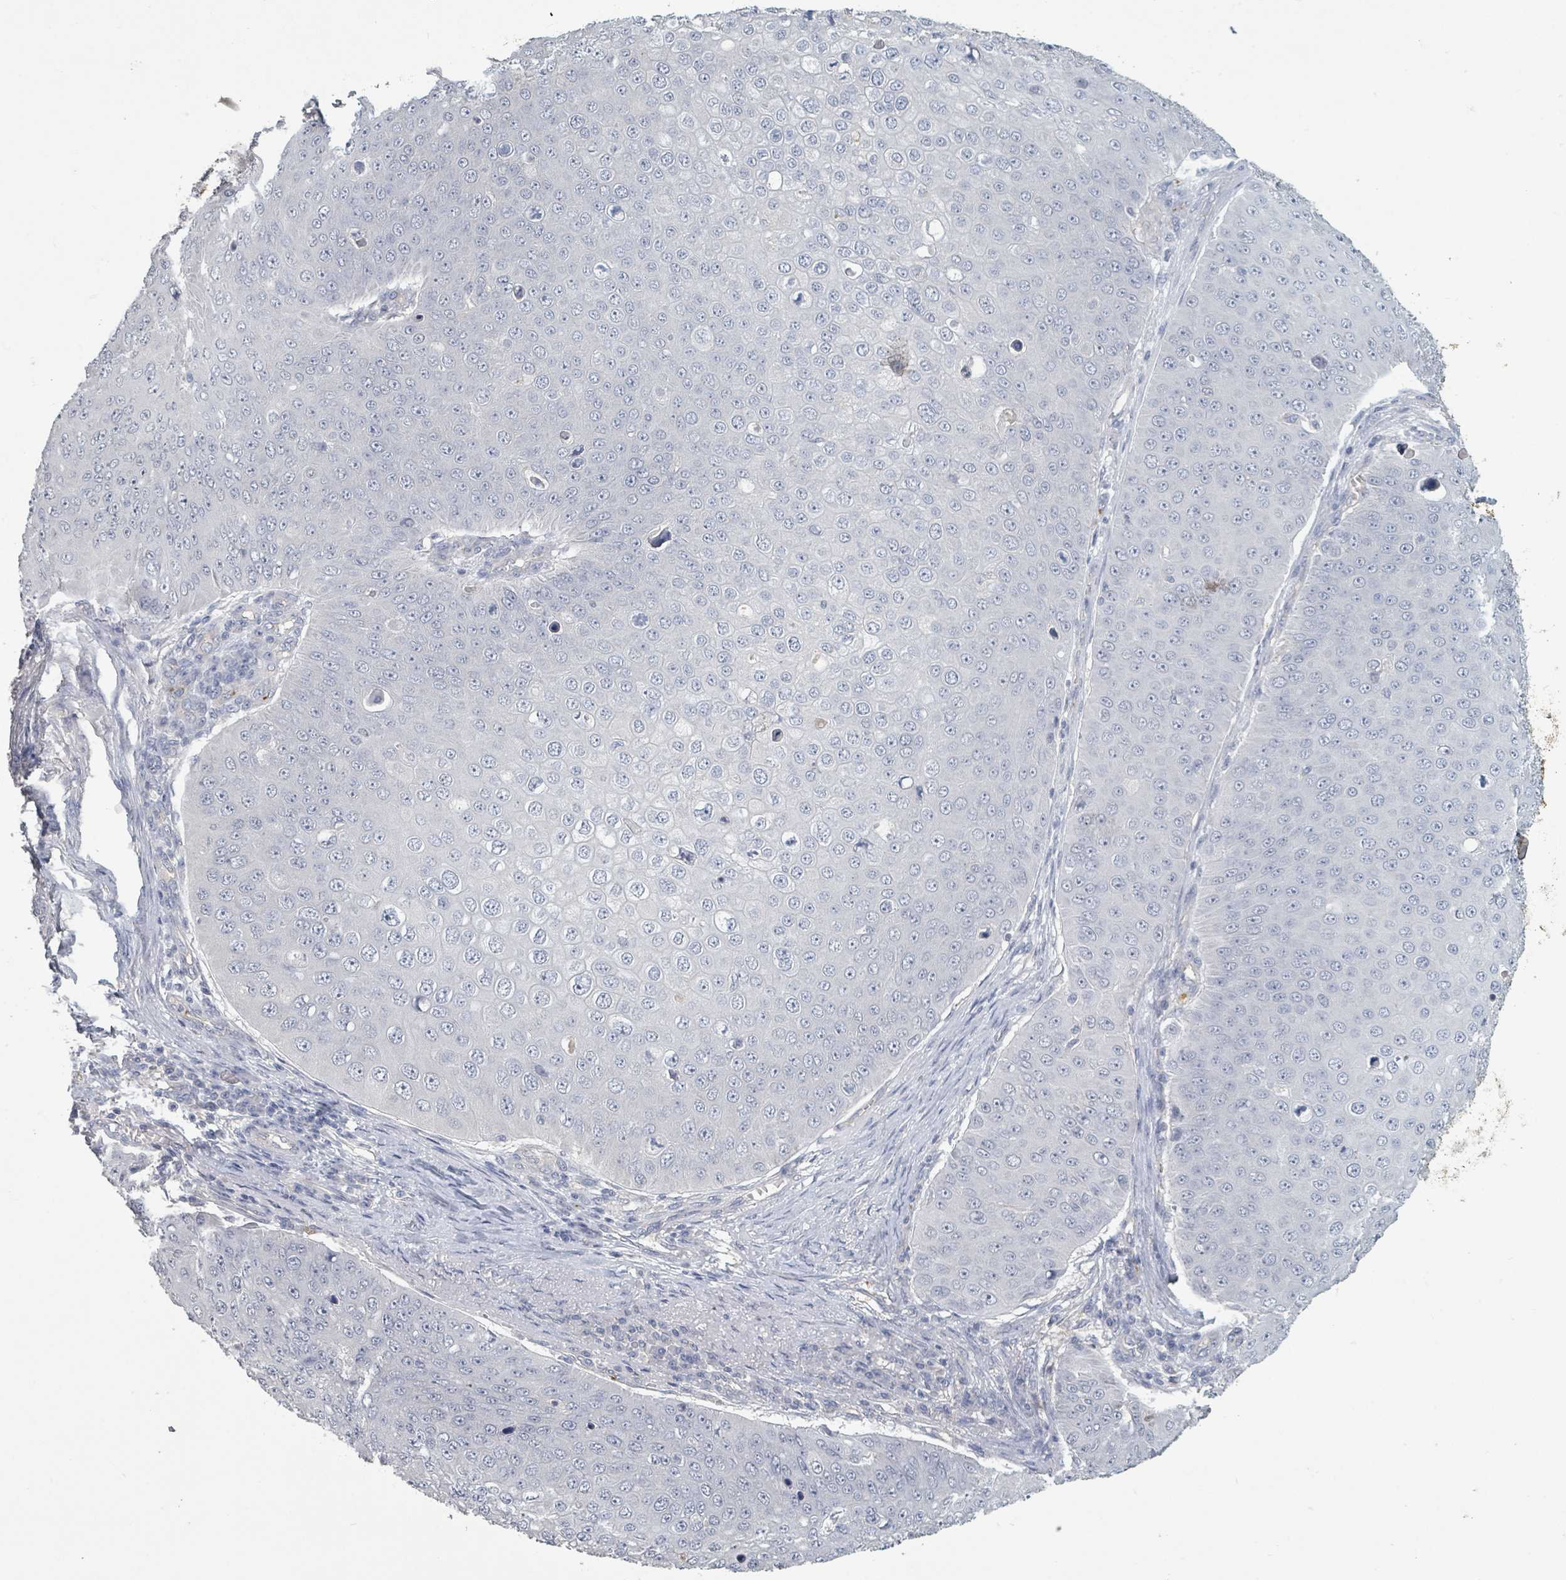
{"staining": {"intensity": "negative", "quantity": "none", "location": "none"}, "tissue": "skin cancer", "cell_type": "Tumor cells", "image_type": "cancer", "snomed": [{"axis": "morphology", "description": "Squamous cell carcinoma, NOS"}, {"axis": "topography", "description": "Skin"}], "caption": "An immunohistochemistry (IHC) histopathology image of skin squamous cell carcinoma is shown. There is no staining in tumor cells of skin squamous cell carcinoma. (DAB immunohistochemistry (IHC) with hematoxylin counter stain).", "gene": "PLAUR", "patient": {"sex": "male", "age": 71}}